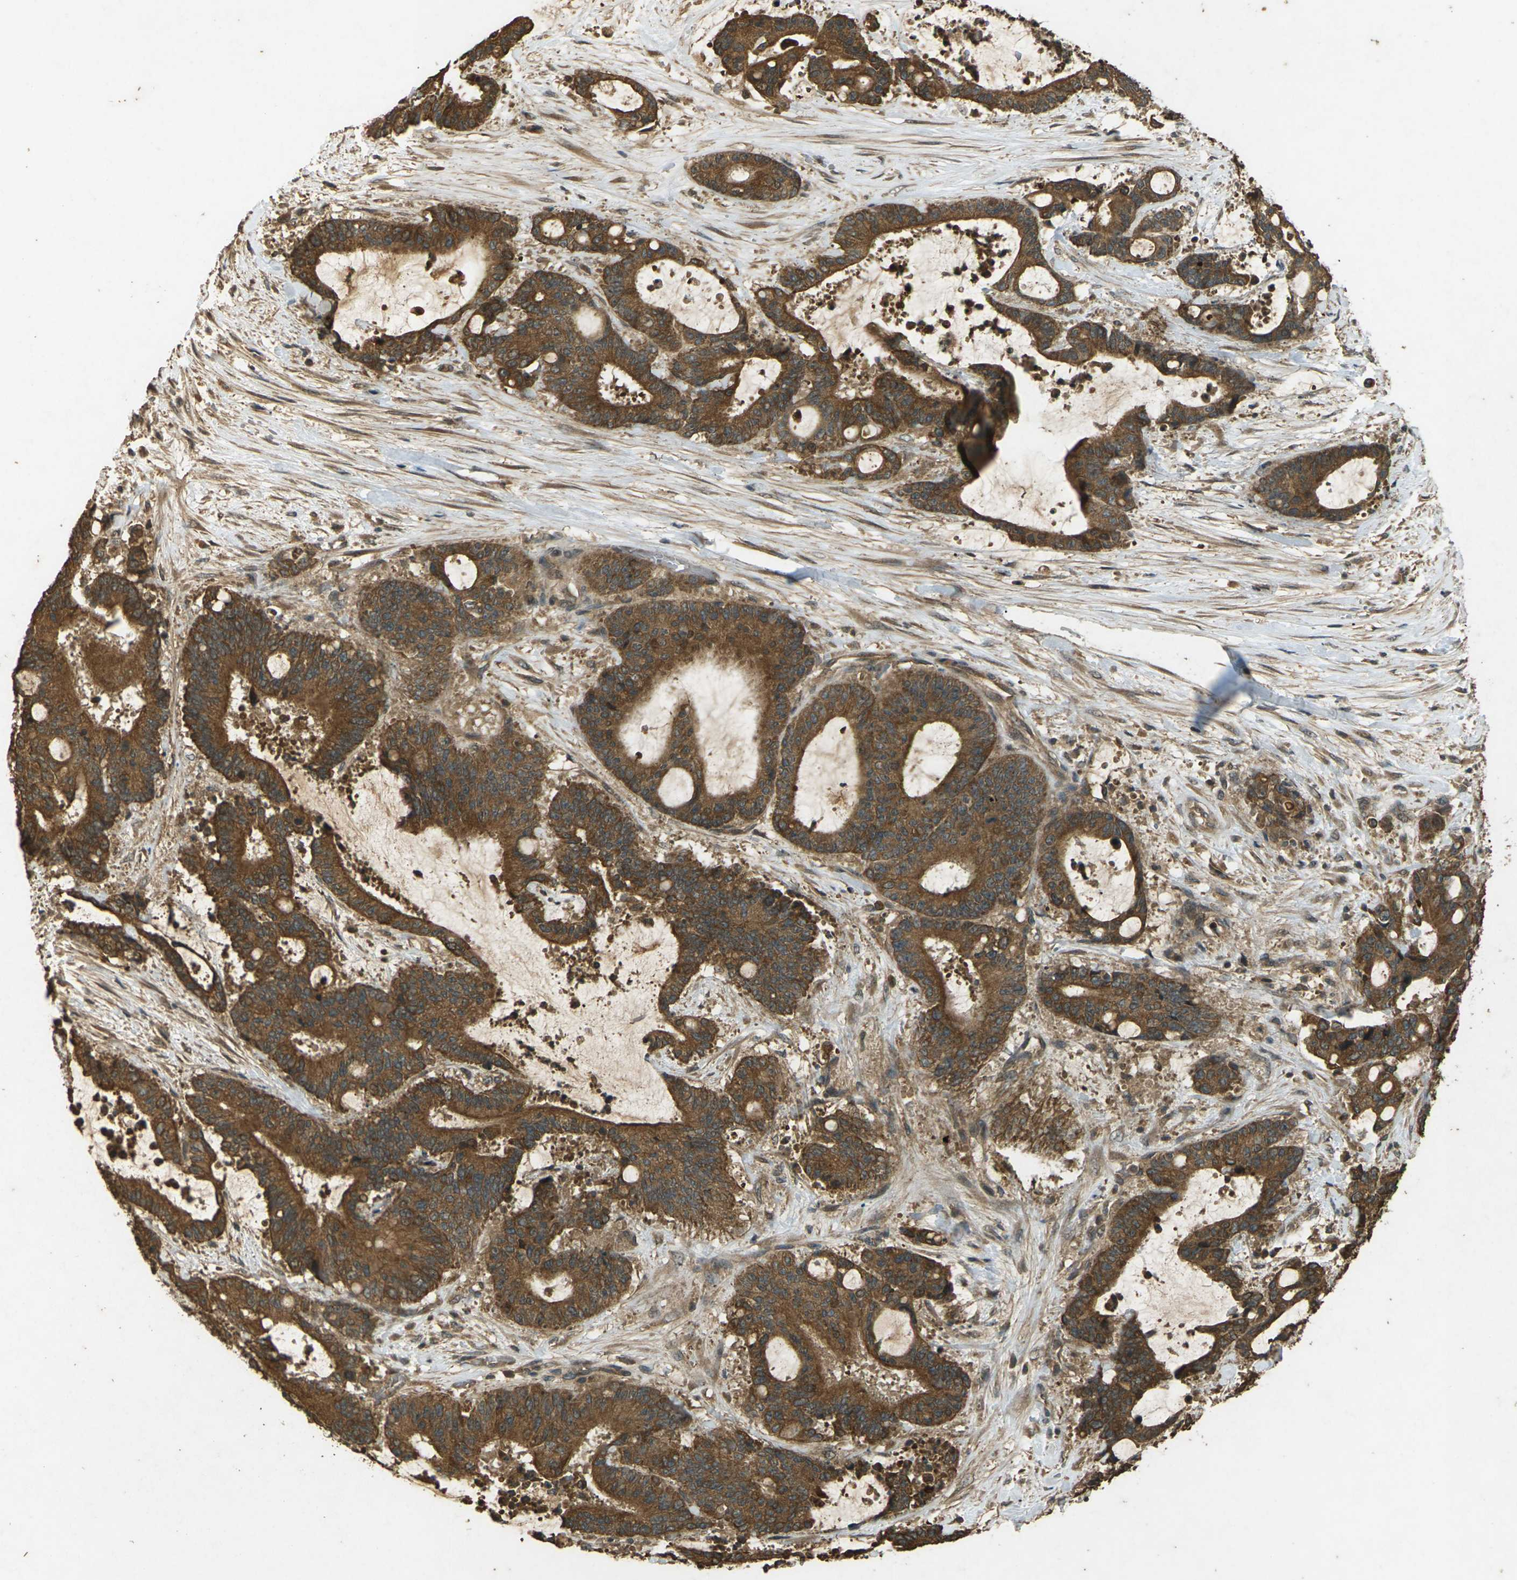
{"staining": {"intensity": "strong", "quantity": ">75%", "location": "cytoplasmic/membranous"}, "tissue": "liver cancer", "cell_type": "Tumor cells", "image_type": "cancer", "snomed": [{"axis": "morphology", "description": "Normal tissue, NOS"}, {"axis": "morphology", "description": "Cholangiocarcinoma"}, {"axis": "topography", "description": "Liver"}, {"axis": "topography", "description": "Peripheral nerve tissue"}], "caption": "Approximately >75% of tumor cells in liver cancer (cholangiocarcinoma) reveal strong cytoplasmic/membranous protein expression as visualized by brown immunohistochemical staining.", "gene": "TAP1", "patient": {"sex": "female", "age": 73}}